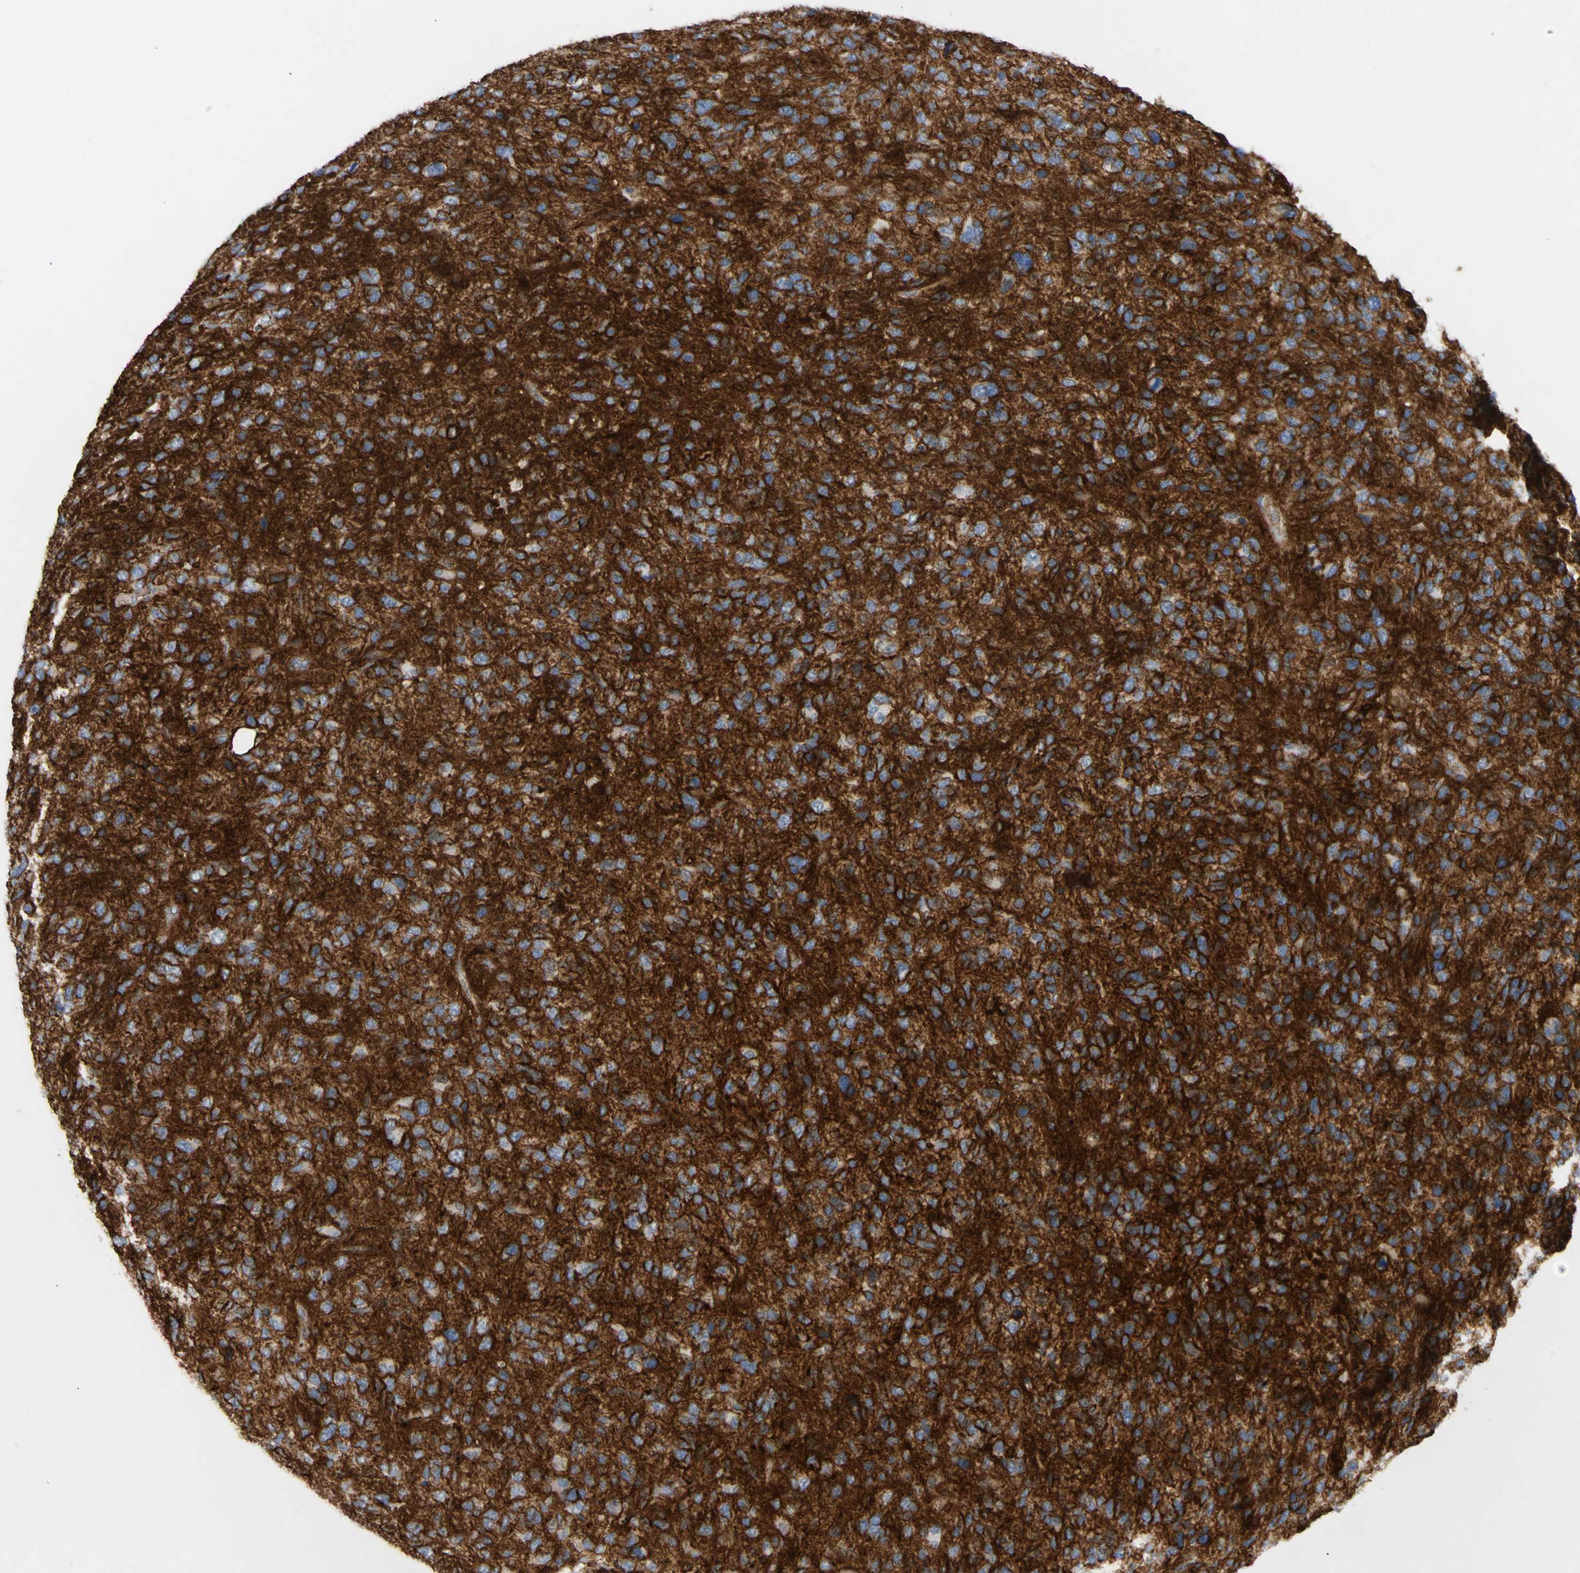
{"staining": {"intensity": "negative", "quantity": "none", "location": "none"}, "tissue": "glioma", "cell_type": "Tumor cells", "image_type": "cancer", "snomed": [{"axis": "morphology", "description": "Glioma, malignant, High grade"}, {"axis": "topography", "description": "Brain"}], "caption": "Tumor cells are negative for protein expression in human glioma.", "gene": "ATP2A3", "patient": {"sex": "female", "age": 58}}